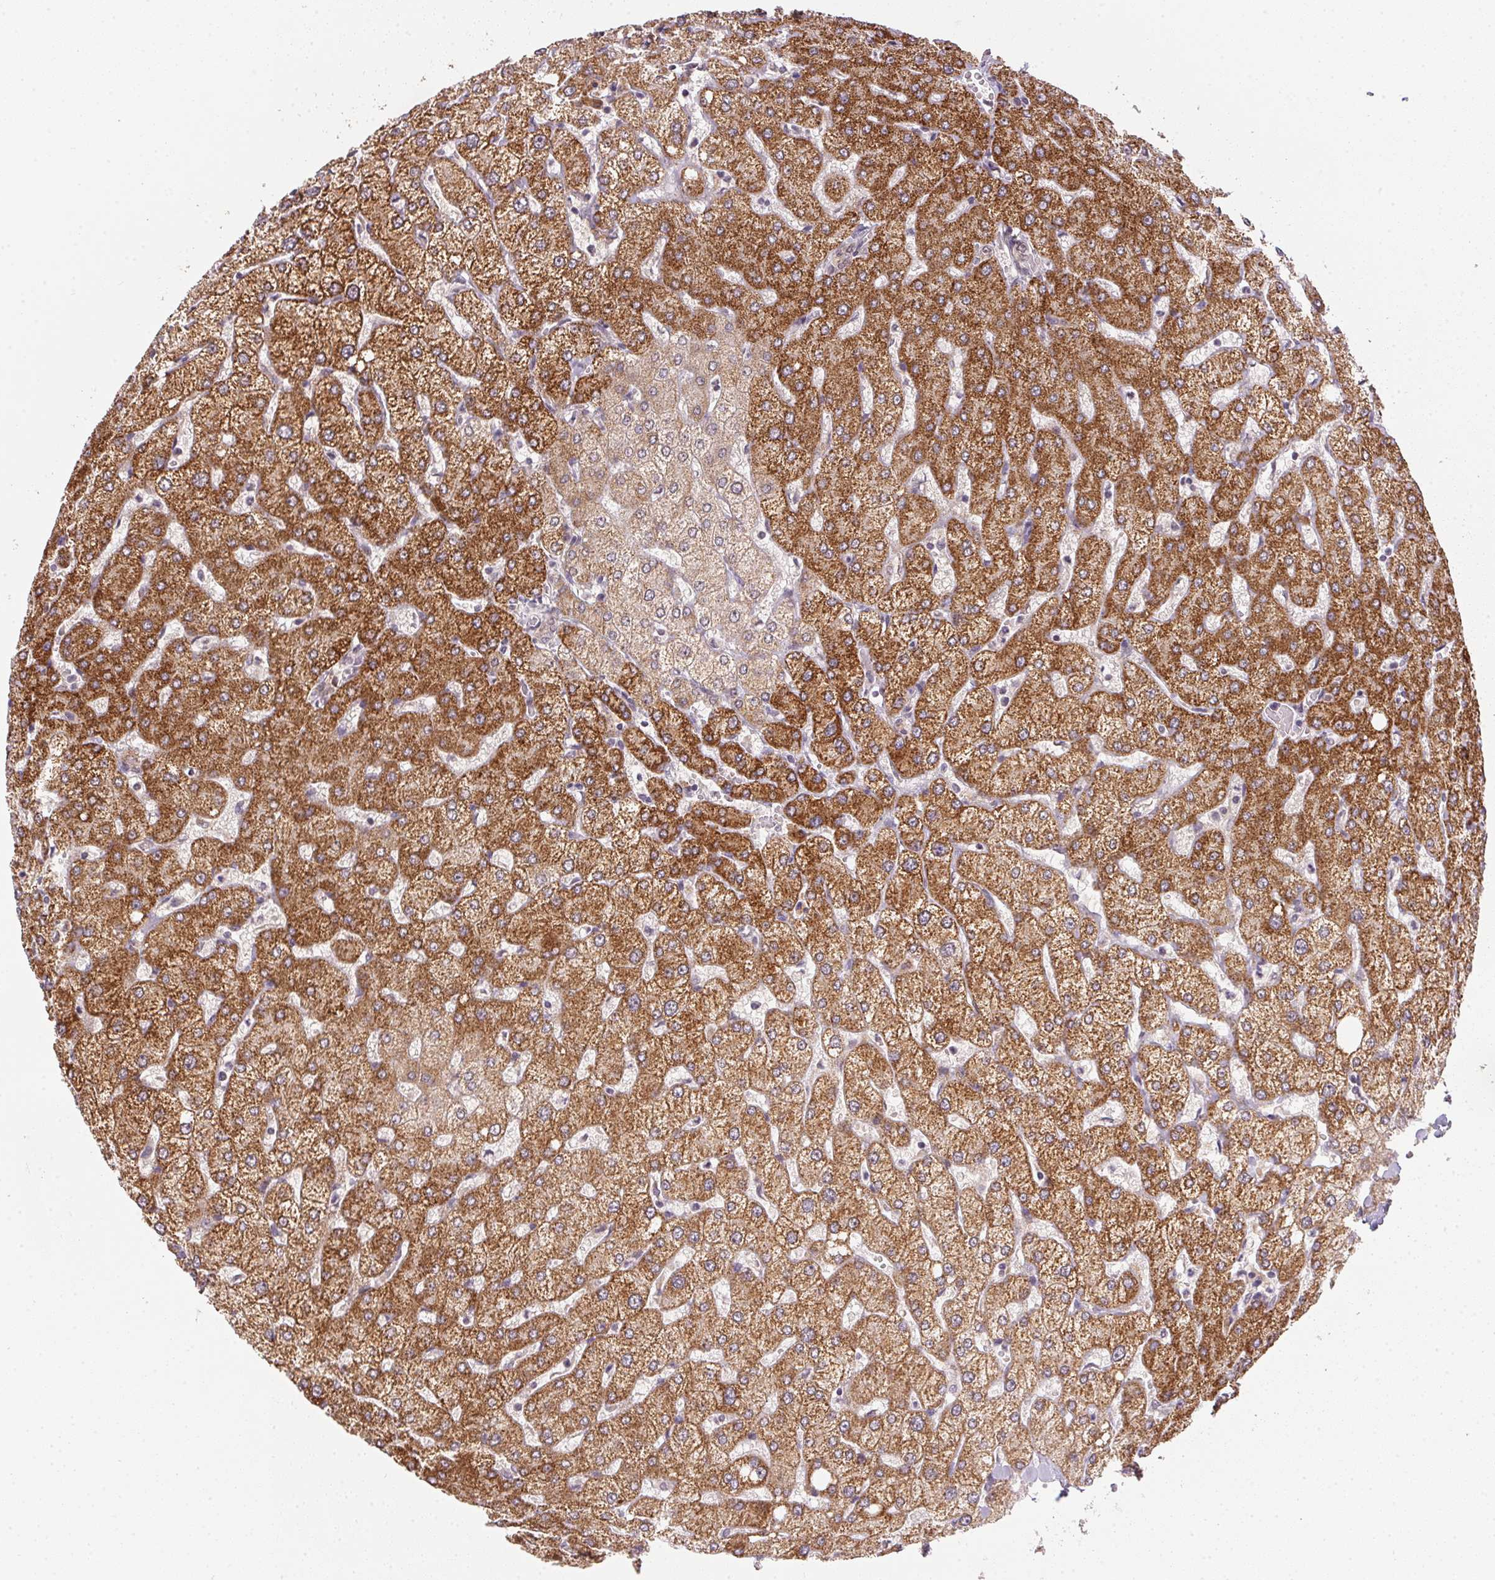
{"staining": {"intensity": "negative", "quantity": "none", "location": "none"}, "tissue": "liver", "cell_type": "Cholangiocytes", "image_type": "normal", "snomed": [{"axis": "morphology", "description": "Normal tissue, NOS"}, {"axis": "topography", "description": "Liver"}], "caption": "The histopathology image reveals no staining of cholangiocytes in normal liver.", "gene": "PPP4R4", "patient": {"sex": "female", "age": 54}}